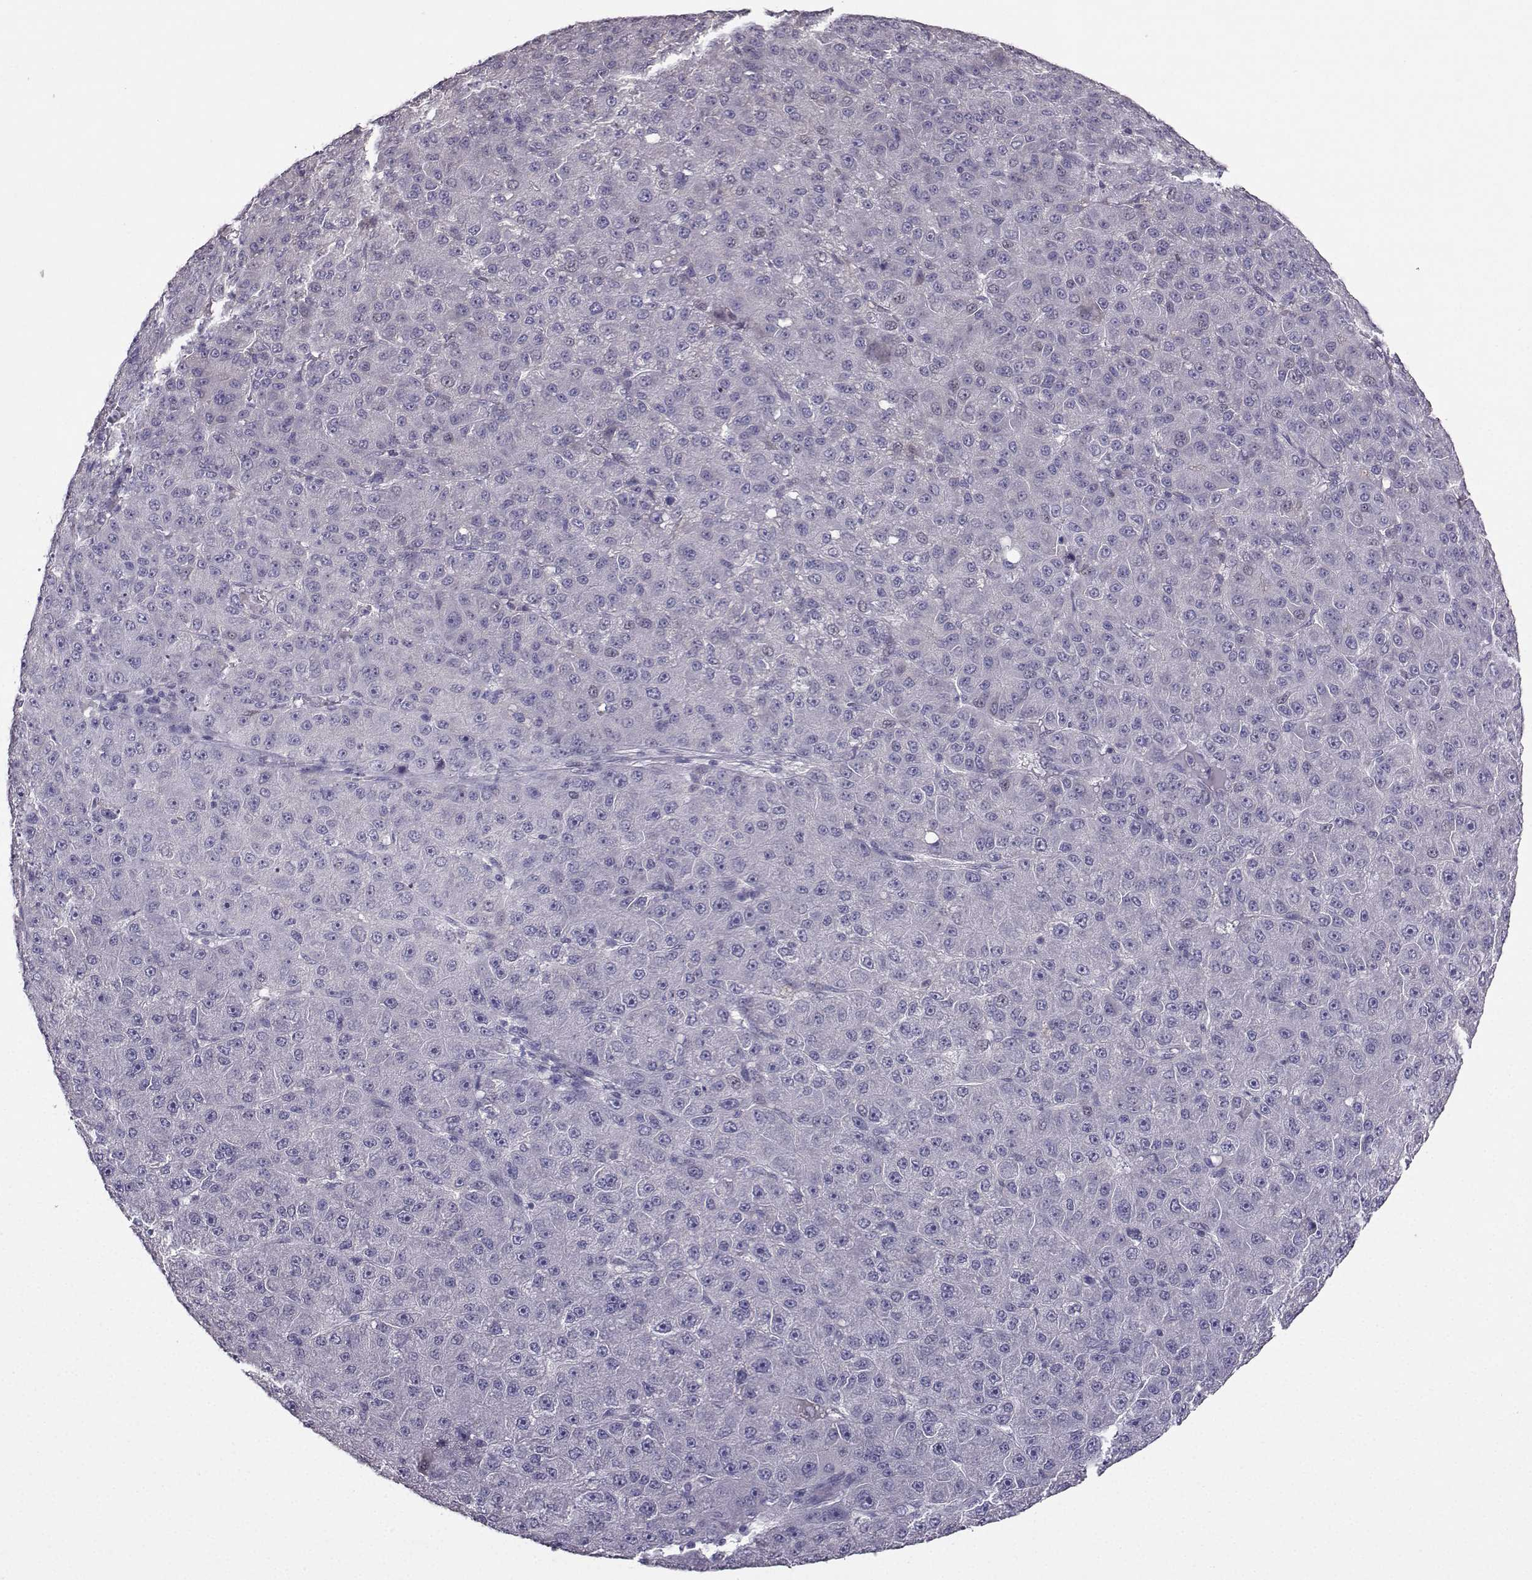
{"staining": {"intensity": "negative", "quantity": "none", "location": "none"}, "tissue": "liver cancer", "cell_type": "Tumor cells", "image_type": "cancer", "snomed": [{"axis": "morphology", "description": "Carcinoma, Hepatocellular, NOS"}, {"axis": "topography", "description": "Liver"}], "caption": "Immunohistochemistry of human liver cancer (hepatocellular carcinoma) shows no positivity in tumor cells.", "gene": "CARTPT", "patient": {"sex": "male", "age": 67}}